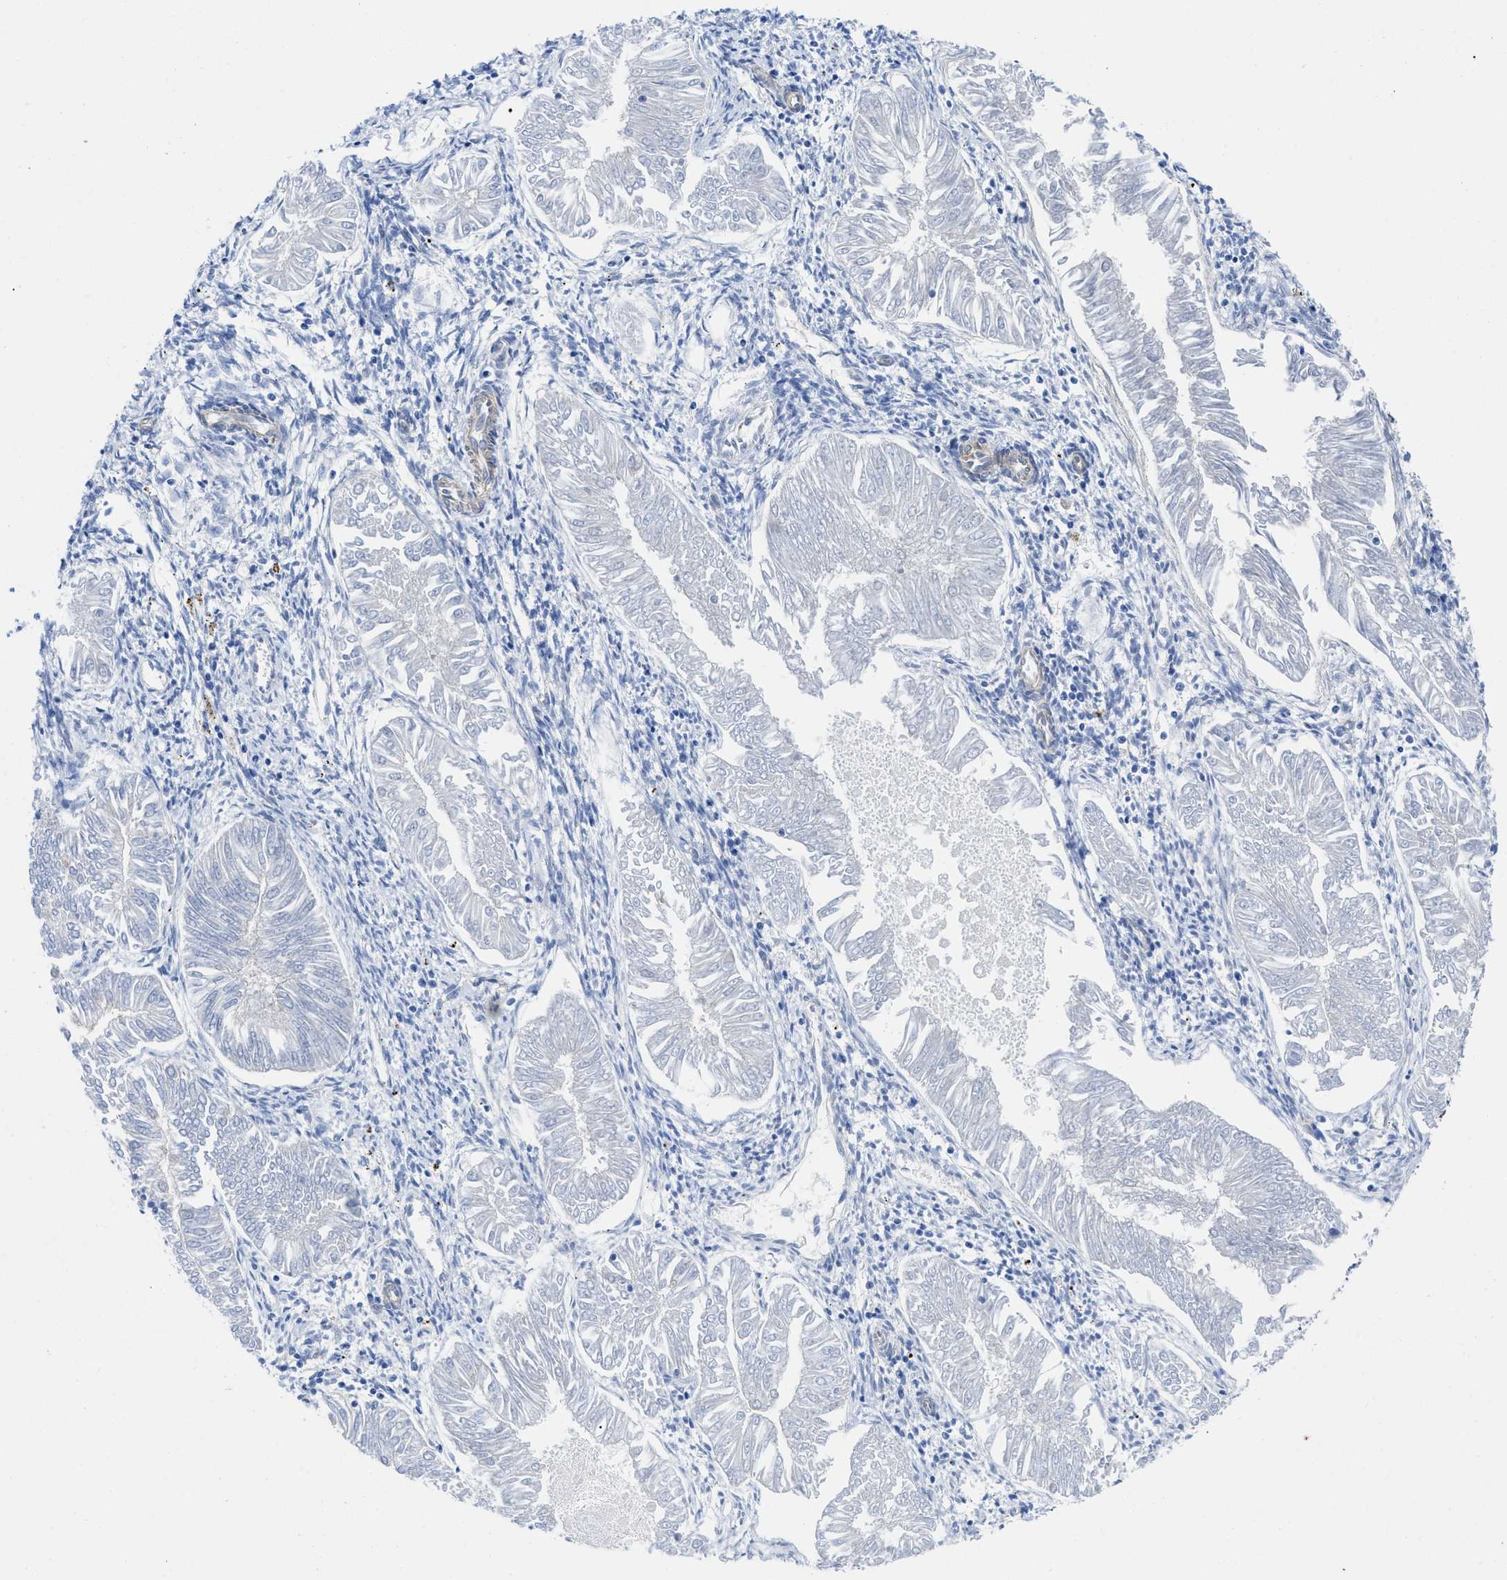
{"staining": {"intensity": "negative", "quantity": "none", "location": "none"}, "tissue": "endometrial cancer", "cell_type": "Tumor cells", "image_type": "cancer", "snomed": [{"axis": "morphology", "description": "Adenocarcinoma, NOS"}, {"axis": "topography", "description": "Endometrium"}], "caption": "Immunohistochemical staining of human adenocarcinoma (endometrial) exhibits no significant positivity in tumor cells.", "gene": "PDLIM5", "patient": {"sex": "female", "age": 53}}